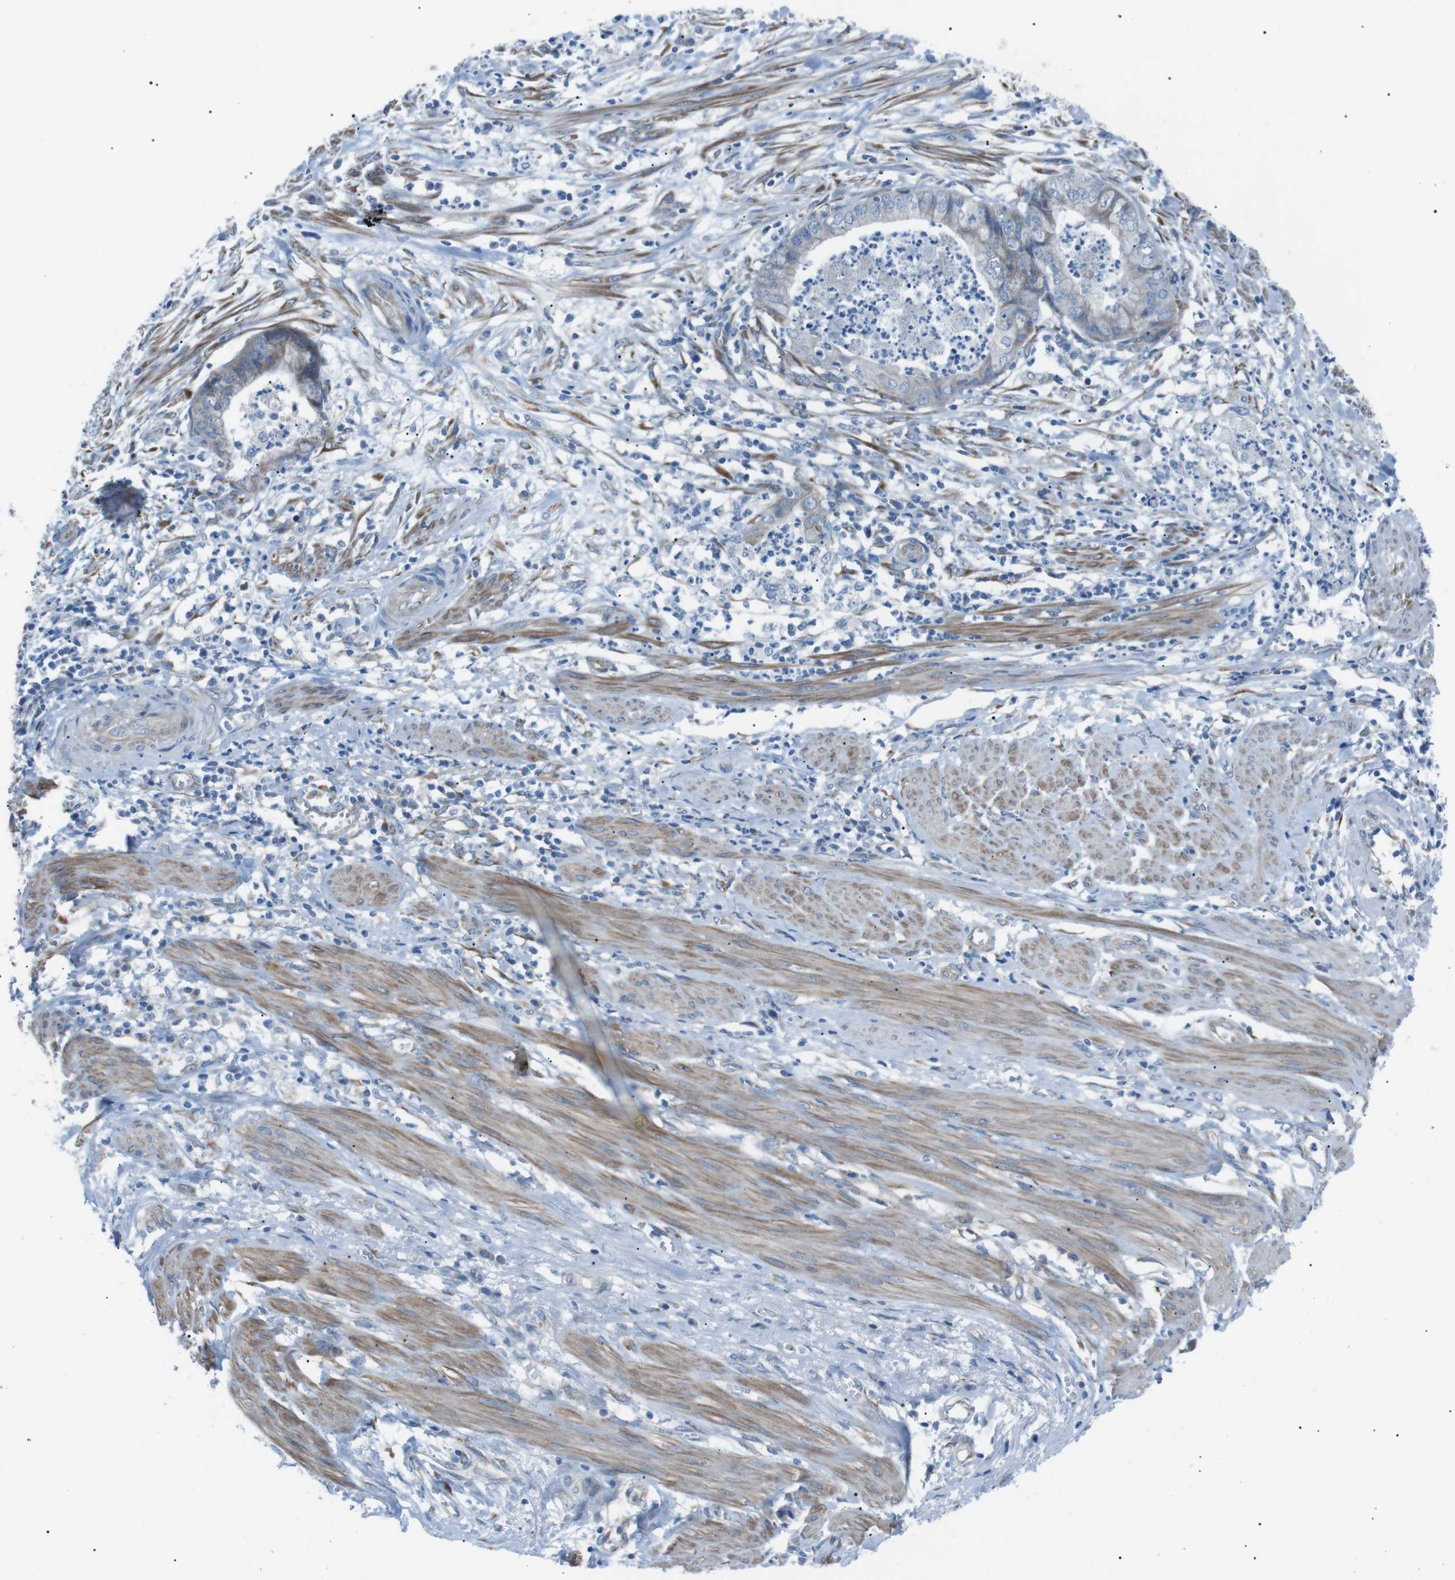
{"staining": {"intensity": "negative", "quantity": "none", "location": "none"}, "tissue": "endometrial cancer", "cell_type": "Tumor cells", "image_type": "cancer", "snomed": [{"axis": "morphology", "description": "Necrosis, NOS"}, {"axis": "morphology", "description": "Adenocarcinoma, NOS"}, {"axis": "topography", "description": "Endometrium"}], "caption": "High power microscopy image of an immunohistochemistry image of endometrial cancer (adenocarcinoma), revealing no significant positivity in tumor cells.", "gene": "MTARC2", "patient": {"sex": "female", "age": 79}}